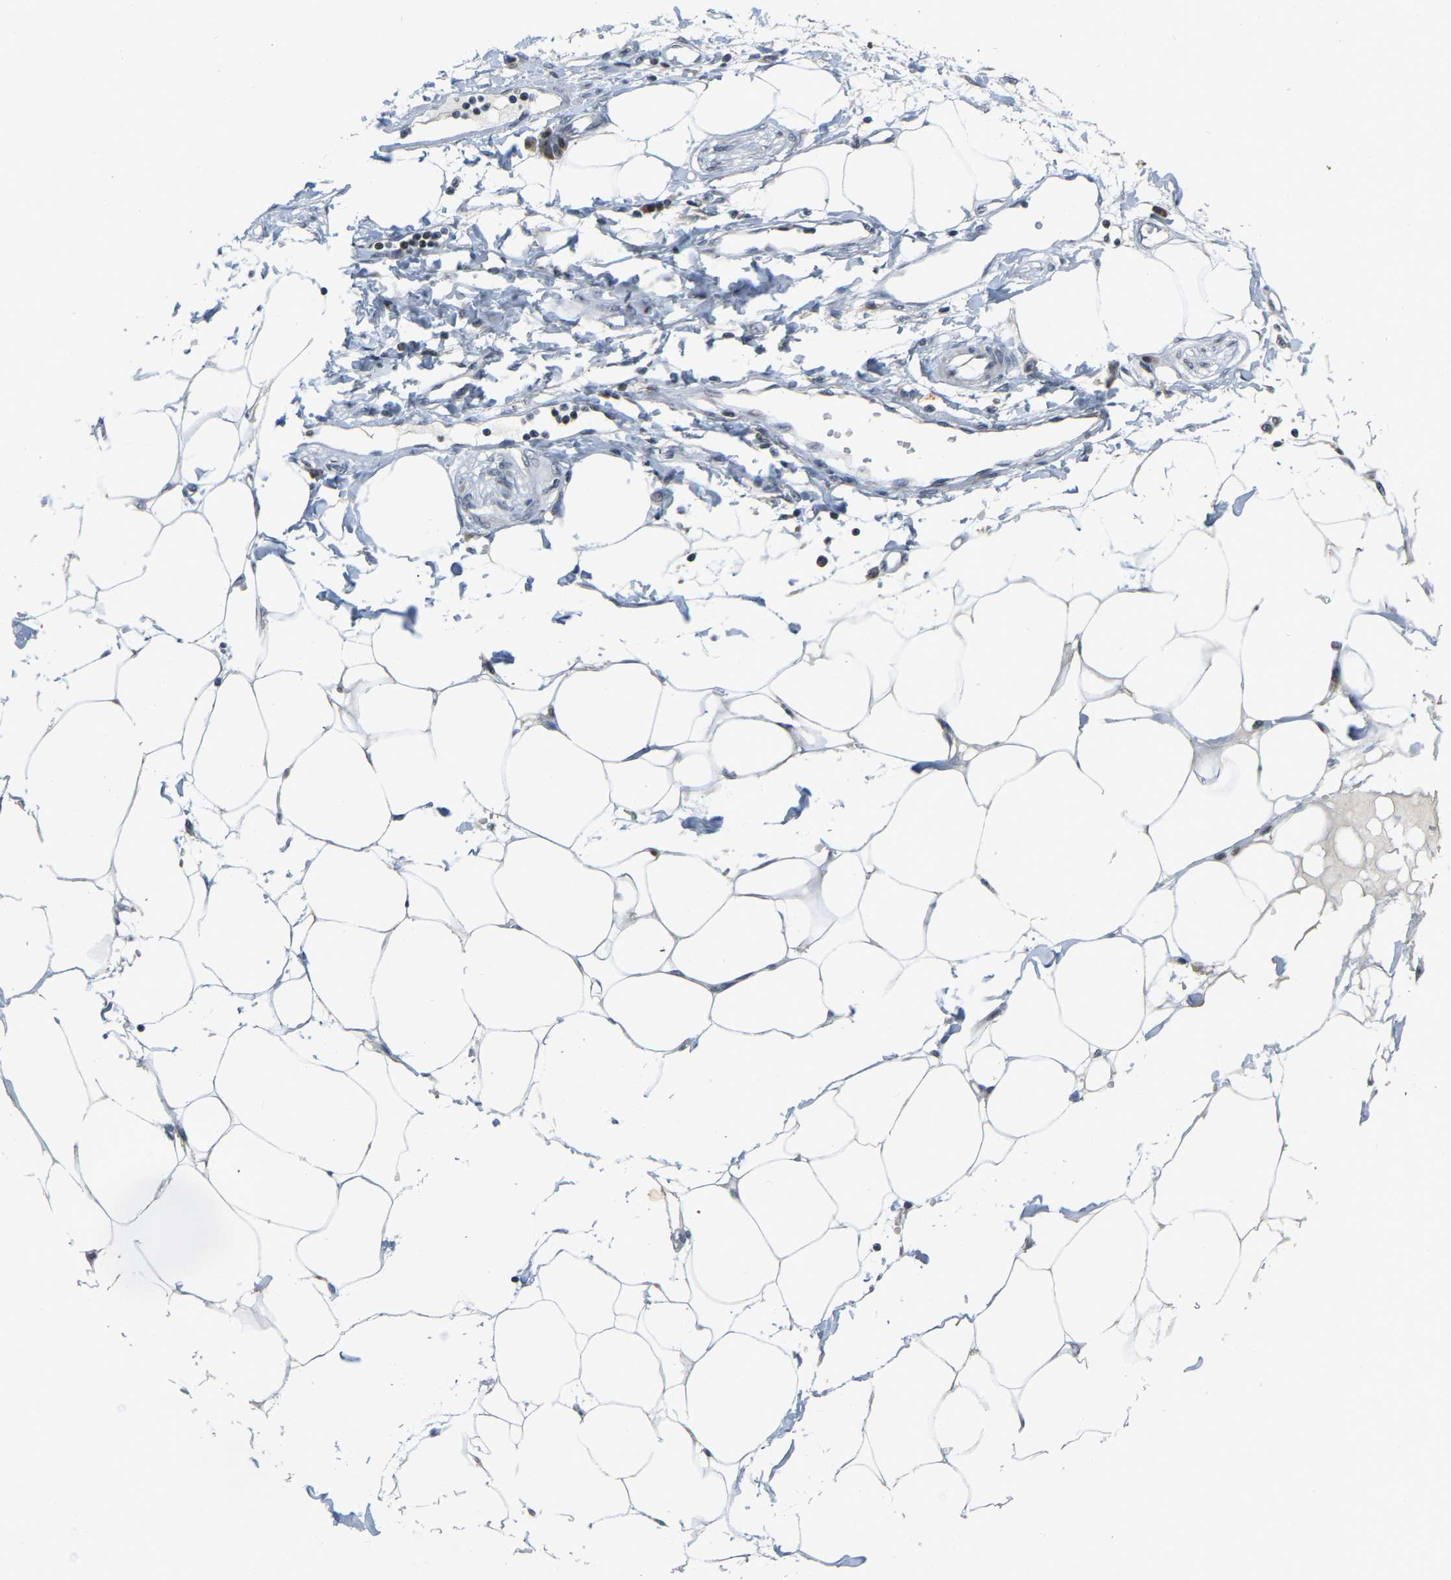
{"staining": {"intensity": "negative", "quantity": "none", "location": "none"}, "tissue": "adipose tissue", "cell_type": "Adipocytes", "image_type": "normal", "snomed": [{"axis": "morphology", "description": "Normal tissue, NOS"}, {"axis": "morphology", "description": "Adenocarcinoma, NOS"}, {"axis": "topography", "description": "Colon"}, {"axis": "topography", "description": "Peripheral nerve tissue"}], "caption": "This is a micrograph of immunohistochemistry (IHC) staining of normal adipose tissue, which shows no staining in adipocytes.", "gene": "ENSG00000283765", "patient": {"sex": "male", "age": 14}}